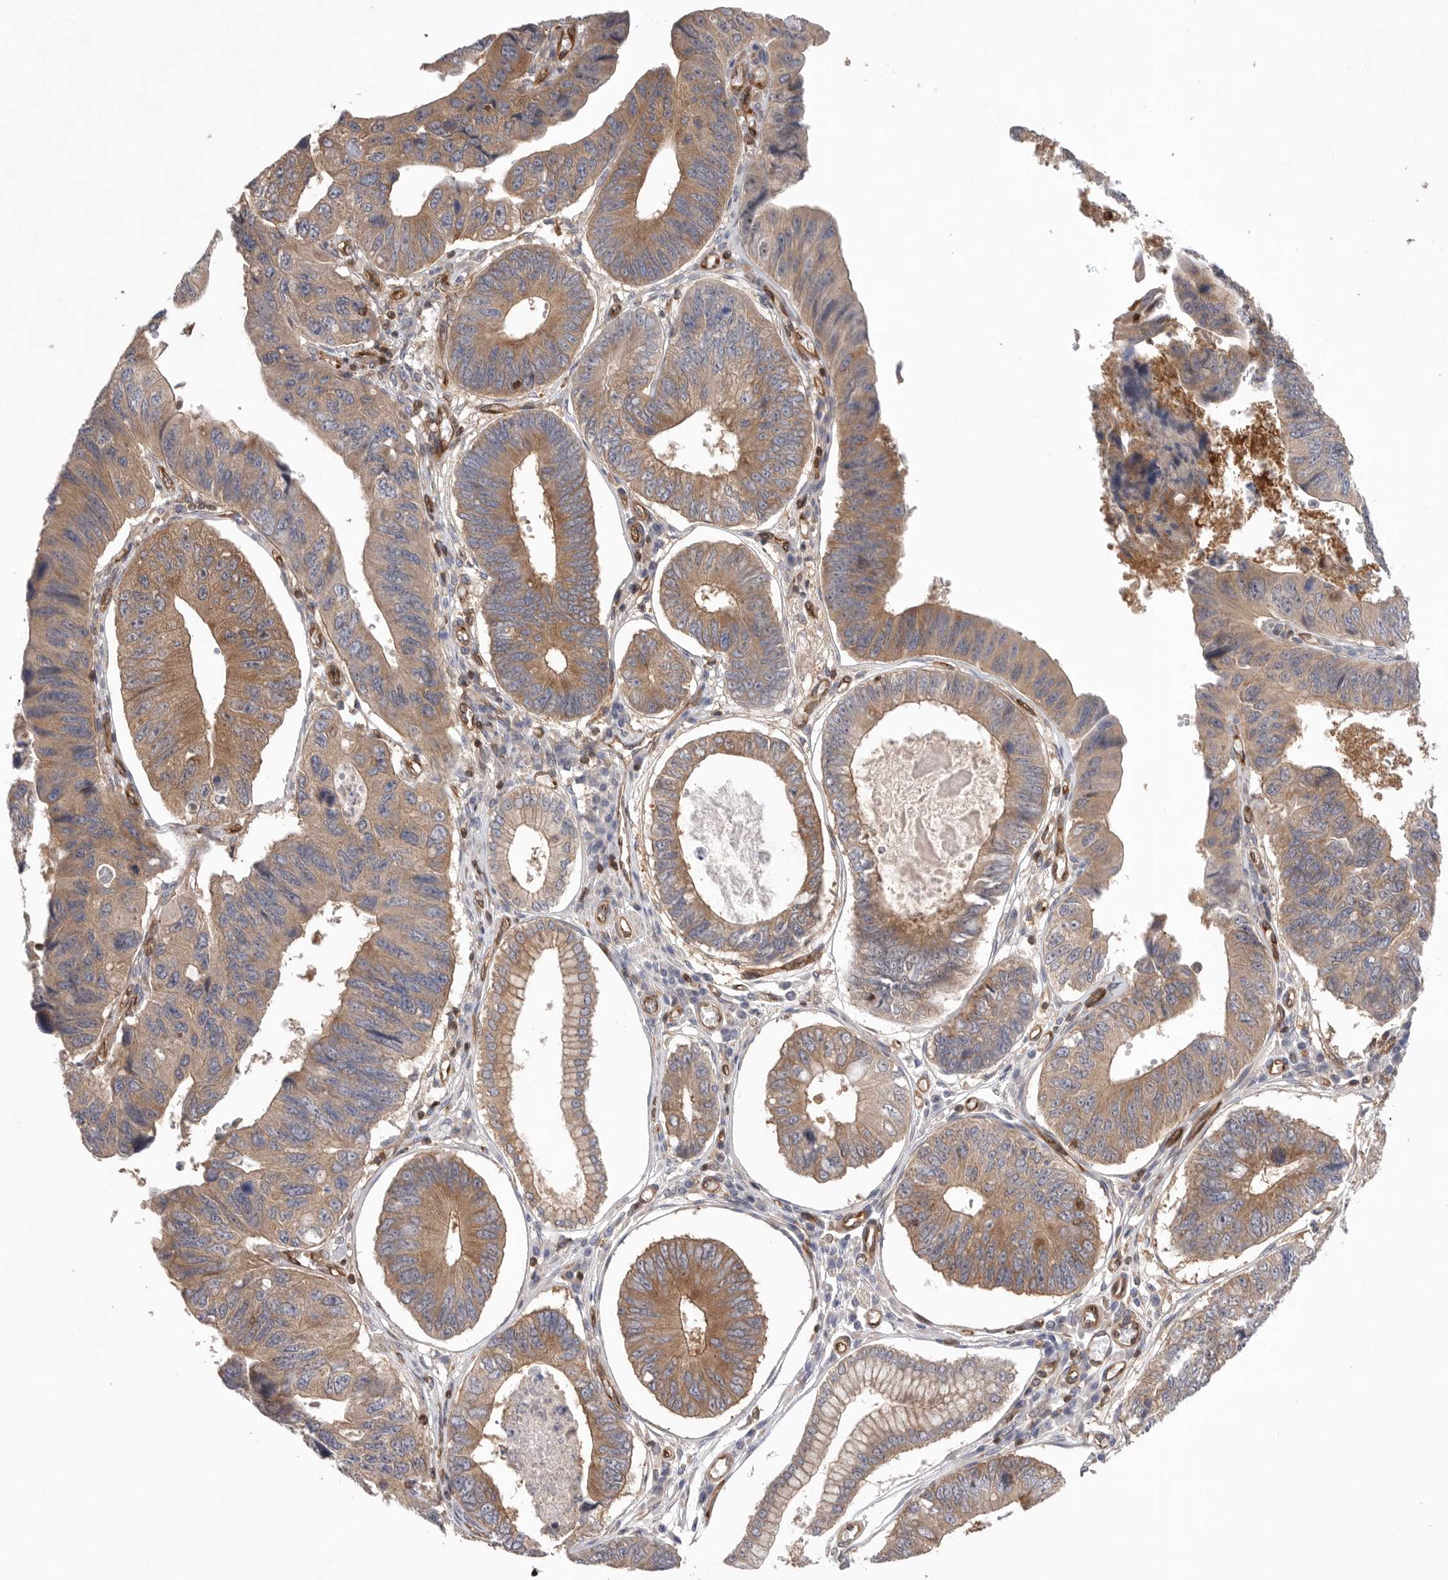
{"staining": {"intensity": "moderate", "quantity": ">75%", "location": "cytoplasmic/membranous"}, "tissue": "stomach cancer", "cell_type": "Tumor cells", "image_type": "cancer", "snomed": [{"axis": "morphology", "description": "Adenocarcinoma, NOS"}, {"axis": "topography", "description": "Stomach"}], "caption": "Human stomach adenocarcinoma stained for a protein (brown) displays moderate cytoplasmic/membranous positive staining in approximately >75% of tumor cells.", "gene": "PRKCH", "patient": {"sex": "male", "age": 59}}